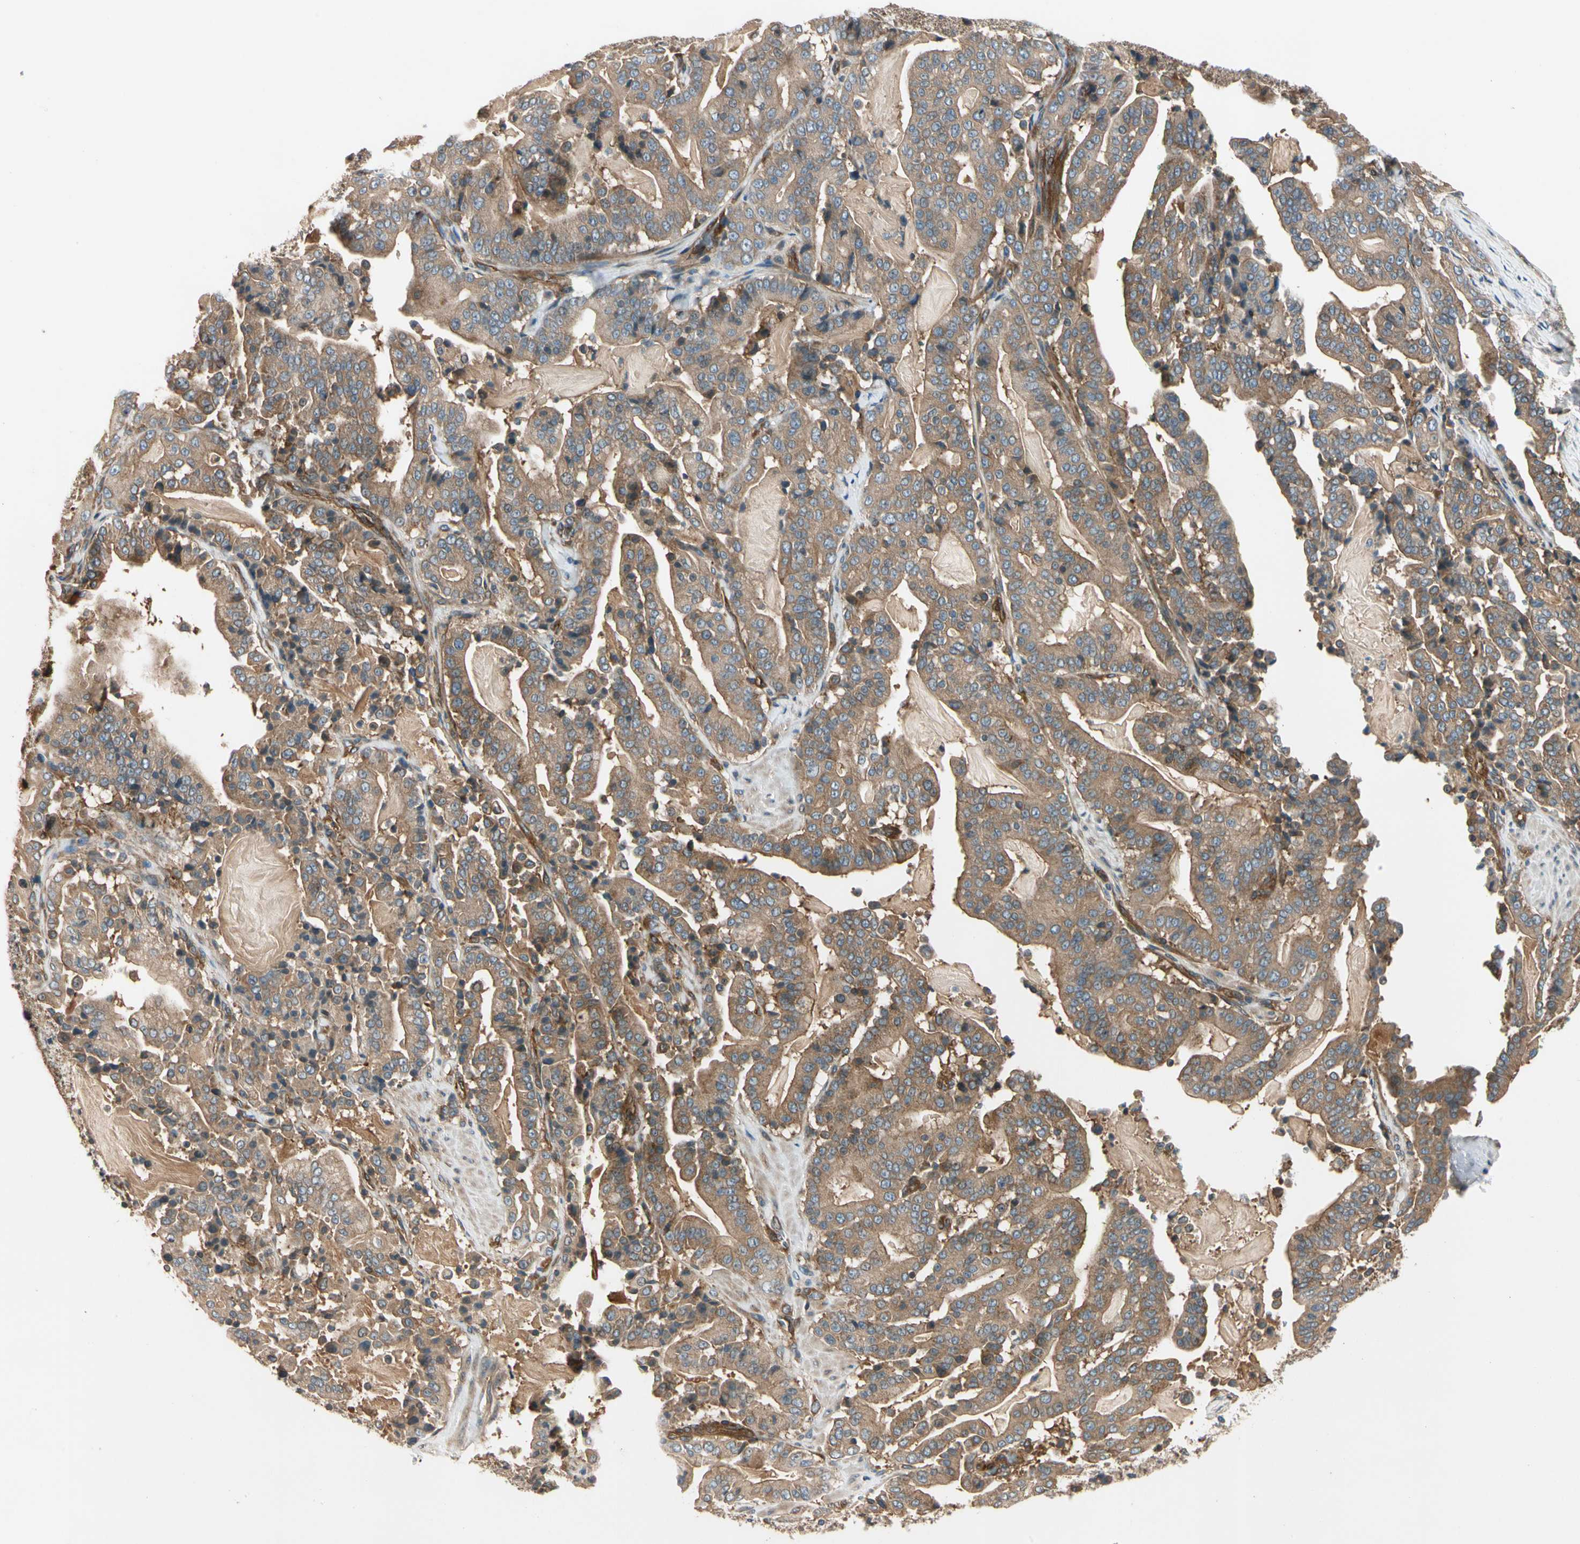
{"staining": {"intensity": "moderate", "quantity": ">75%", "location": "cytoplasmic/membranous"}, "tissue": "pancreatic cancer", "cell_type": "Tumor cells", "image_type": "cancer", "snomed": [{"axis": "morphology", "description": "Adenocarcinoma, NOS"}, {"axis": "topography", "description": "Pancreas"}], "caption": "Human adenocarcinoma (pancreatic) stained with a brown dye demonstrates moderate cytoplasmic/membranous positive positivity in approximately >75% of tumor cells.", "gene": "ROCK2", "patient": {"sex": "male", "age": 63}}